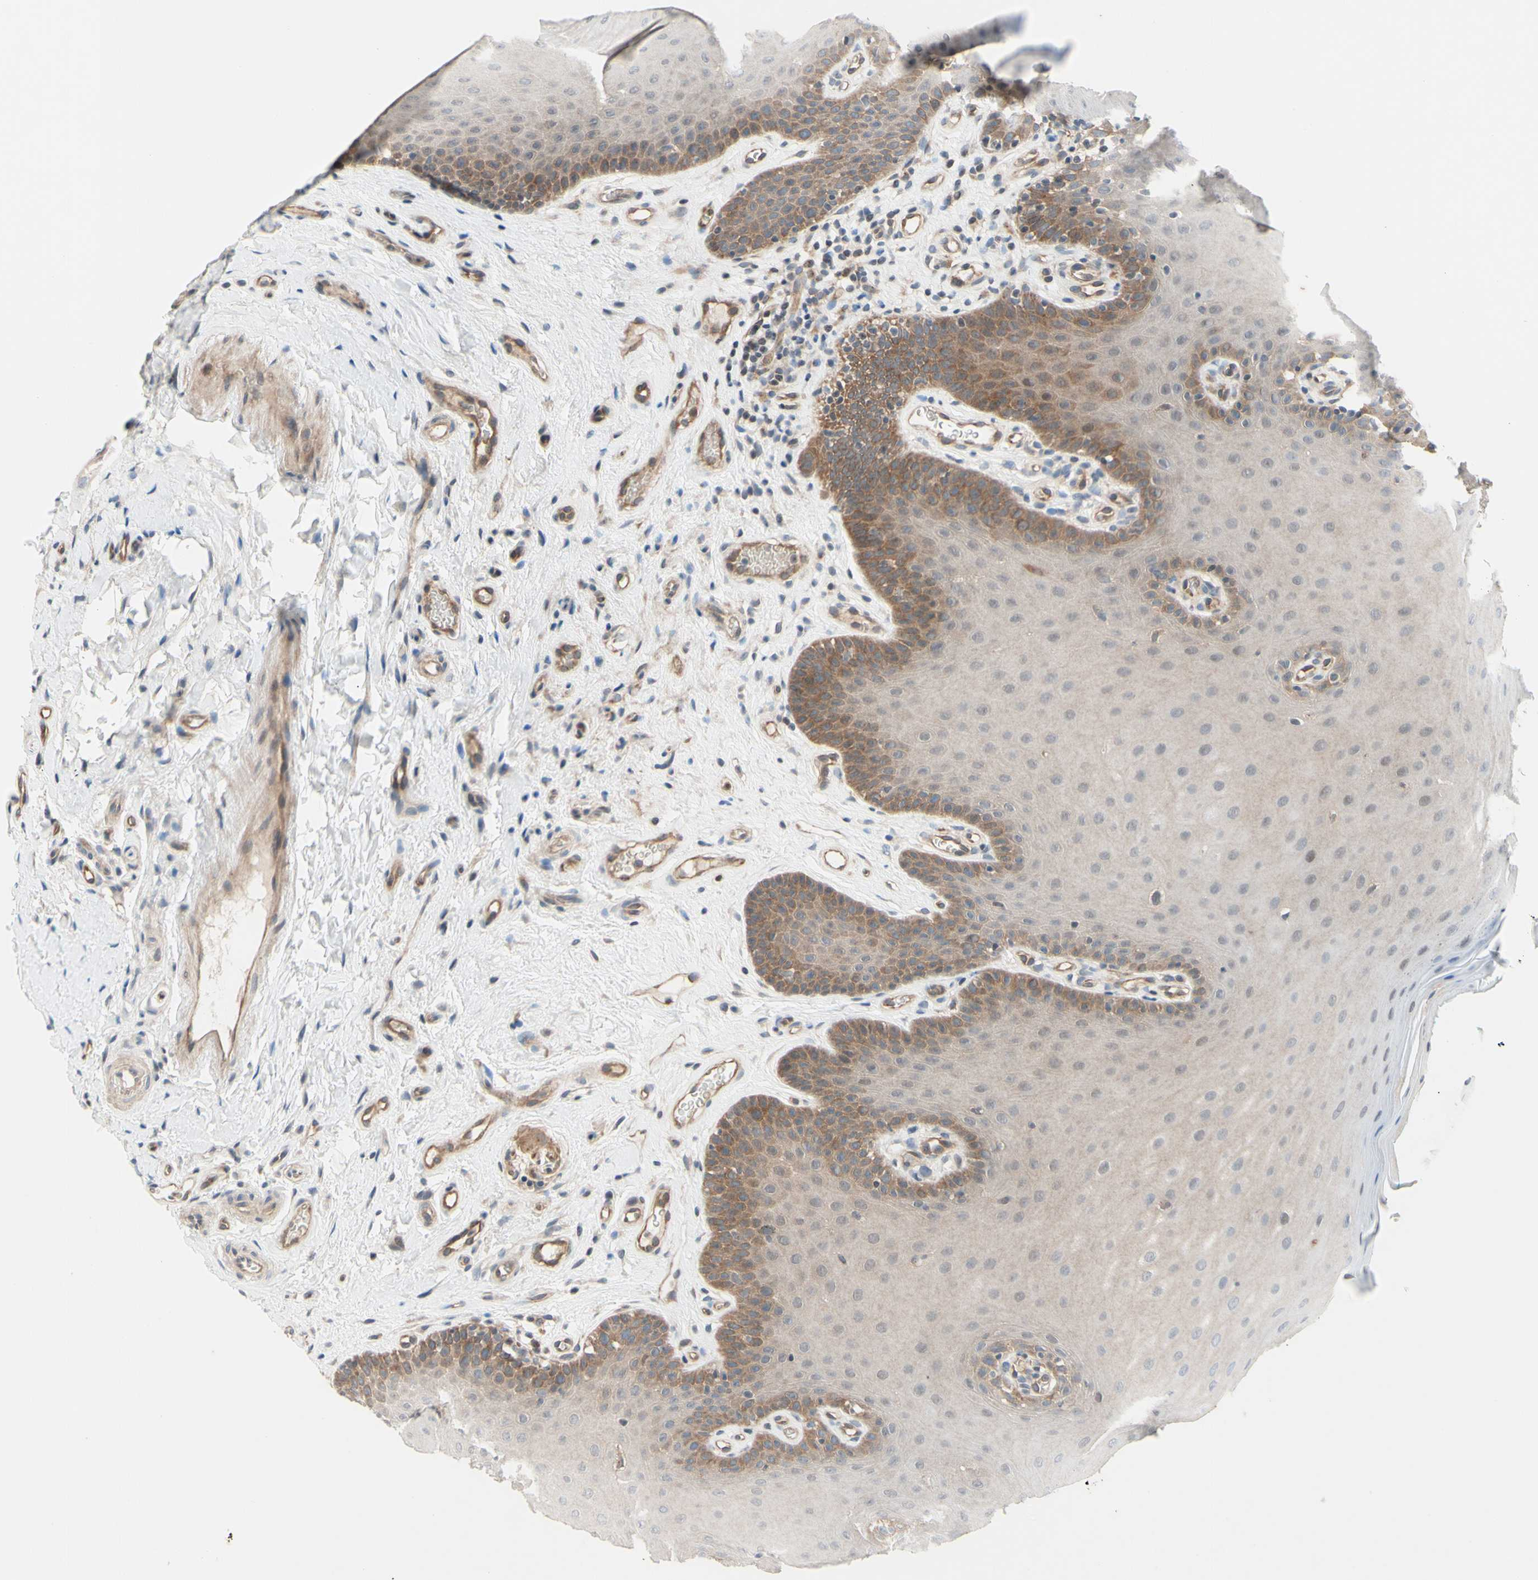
{"staining": {"intensity": "moderate", "quantity": "25%-75%", "location": "cytoplasmic/membranous"}, "tissue": "oral mucosa", "cell_type": "Squamous epithelial cells", "image_type": "normal", "snomed": [{"axis": "morphology", "description": "Normal tissue, NOS"}, {"axis": "topography", "description": "Skeletal muscle"}, {"axis": "topography", "description": "Oral tissue"}], "caption": "The histopathology image displays staining of normal oral mucosa, revealing moderate cytoplasmic/membranous protein expression (brown color) within squamous epithelial cells.", "gene": "DYNLRB1", "patient": {"sex": "male", "age": 58}}